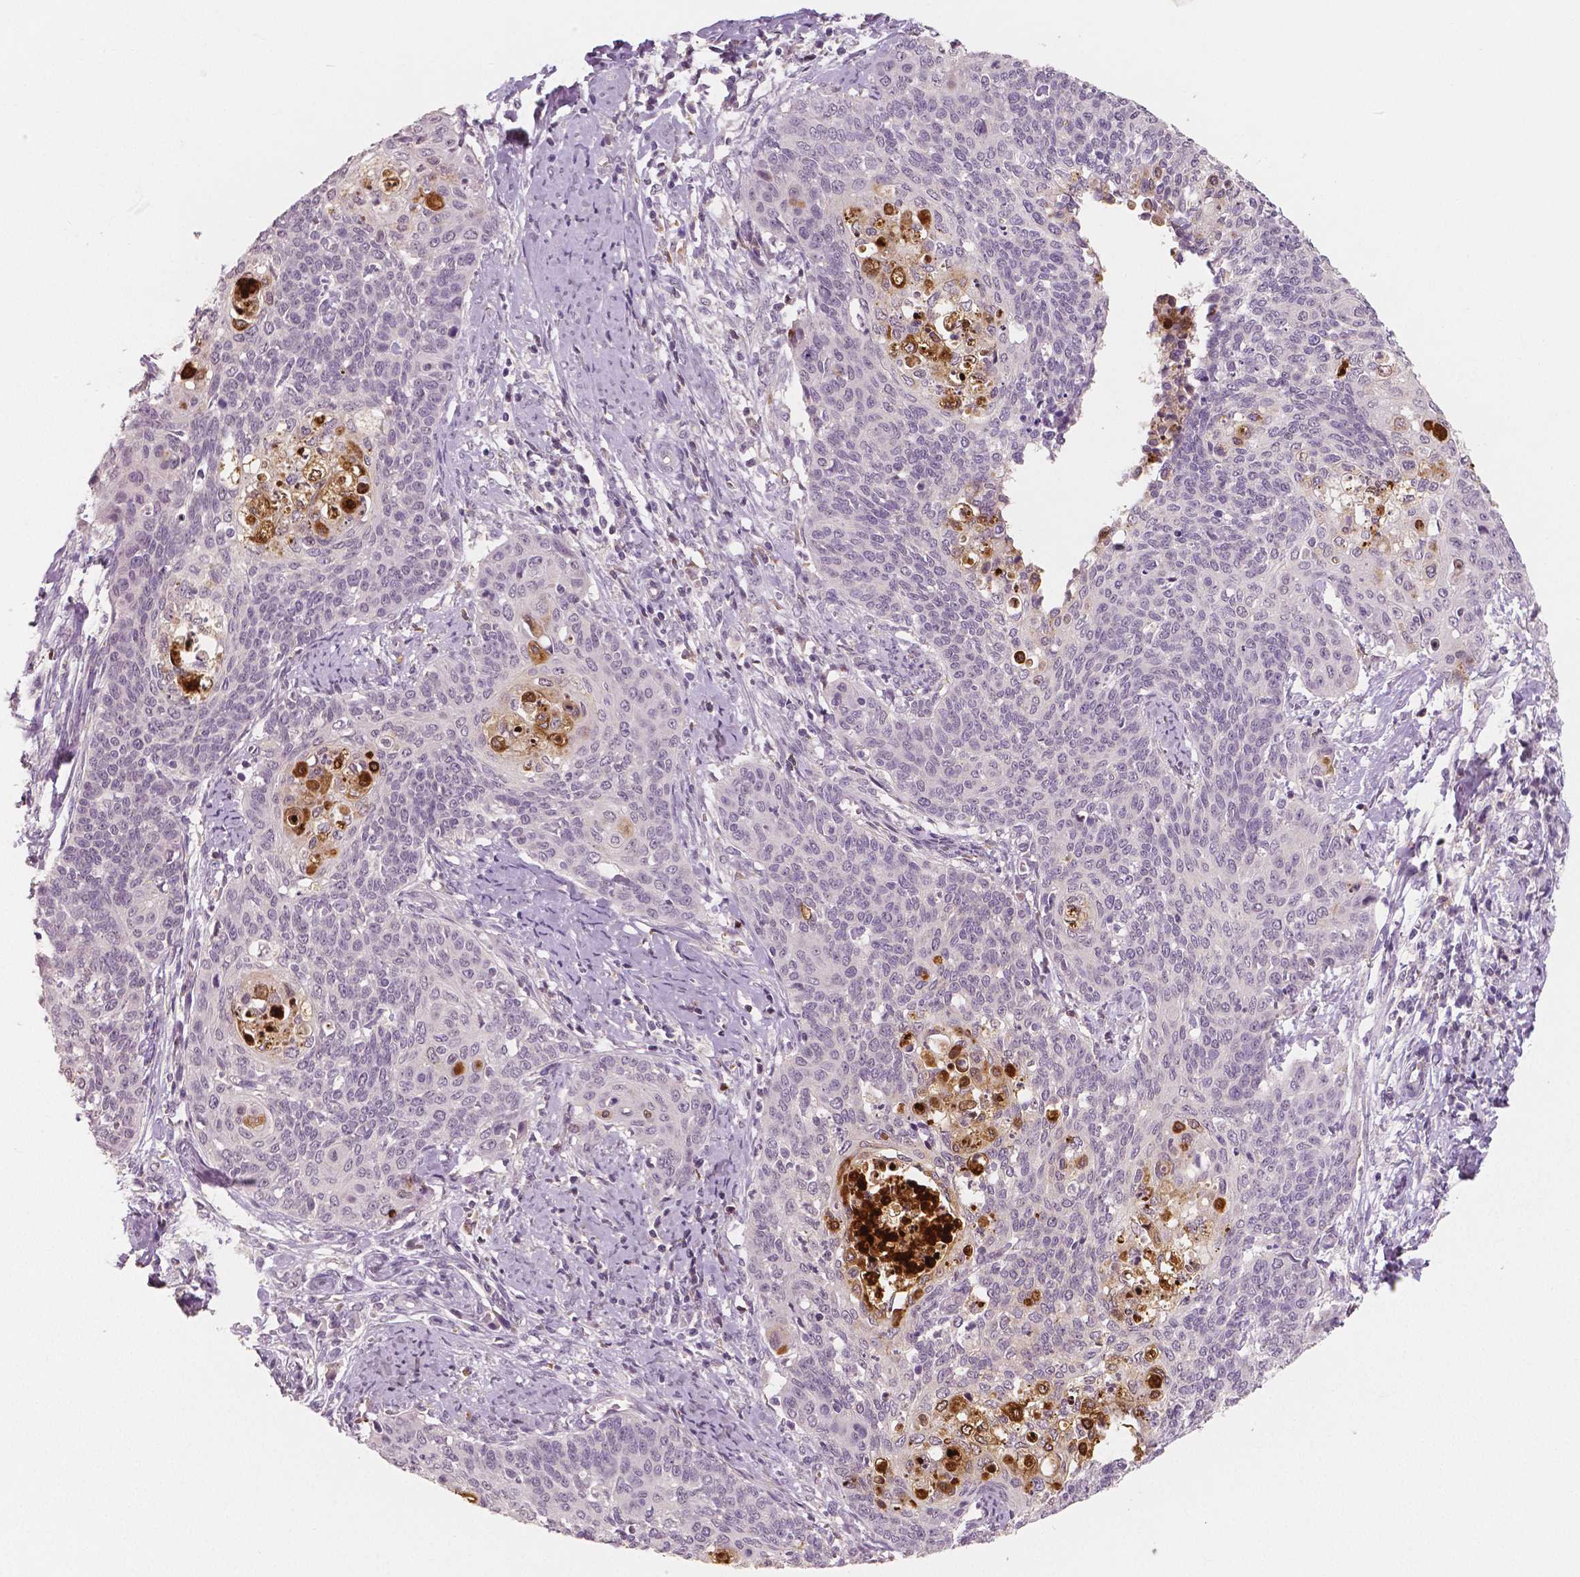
{"staining": {"intensity": "strong", "quantity": "<25%", "location": "cytoplasmic/membranous,nuclear"}, "tissue": "cervical cancer", "cell_type": "Tumor cells", "image_type": "cancer", "snomed": [{"axis": "morphology", "description": "Normal tissue, NOS"}, {"axis": "morphology", "description": "Squamous cell carcinoma, NOS"}, {"axis": "topography", "description": "Cervix"}], "caption": "Cervical squamous cell carcinoma stained for a protein displays strong cytoplasmic/membranous and nuclear positivity in tumor cells.", "gene": "RNASE7", "patient": {"sex": "female", "age": 39}}